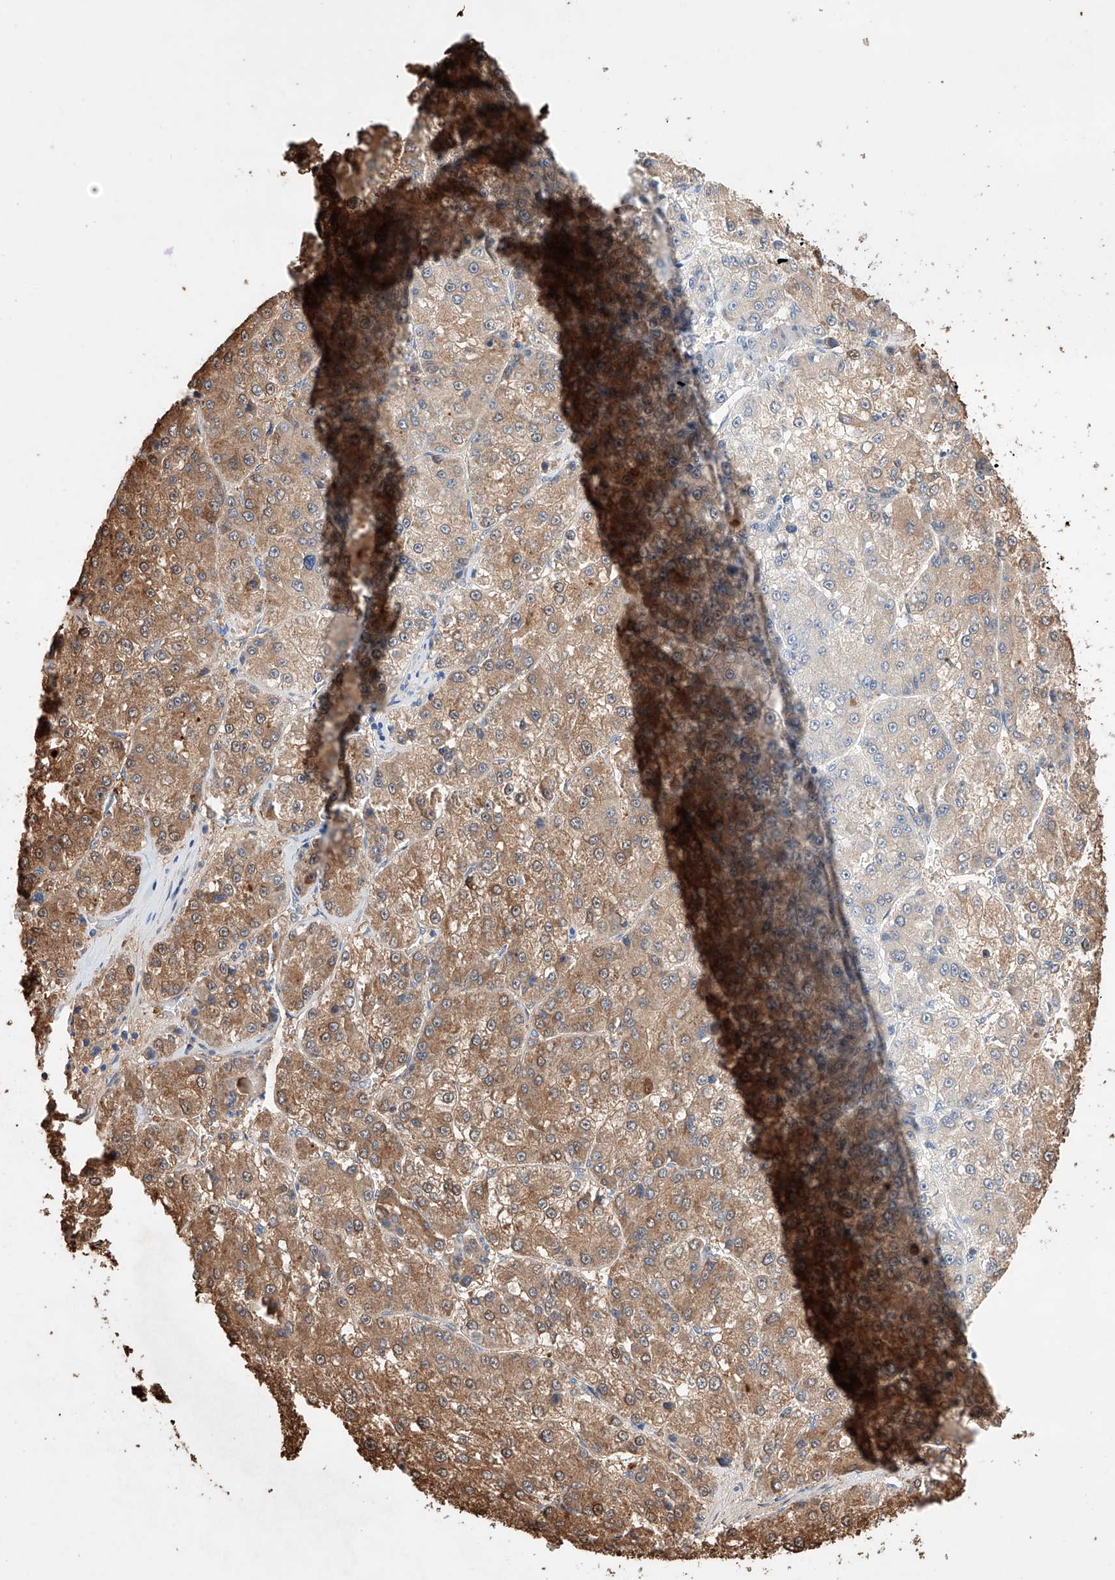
{"staining": {"intensity": "moderate", "quantity": ">75%", "location": "cytoplasmic/membranous"}, "tissue": "liver cancer", "cell_type": "Tumor cells", "image_type": "cancer", "snomed": [{"axis": "morphology", "description": "Carcinoma, Hepatocellular, NOS"}, {"axis": "topography", "description": "Liver"}], "caption": "The photomicrograph shows staining of liver cancer (hepatocellular carcinoma), revealing moderate cytoplasmic/membranous protein positivity (brown color) within tumor cells.", "gene": "AFG1L", "patient": {"sex": "female", "age": 73}}